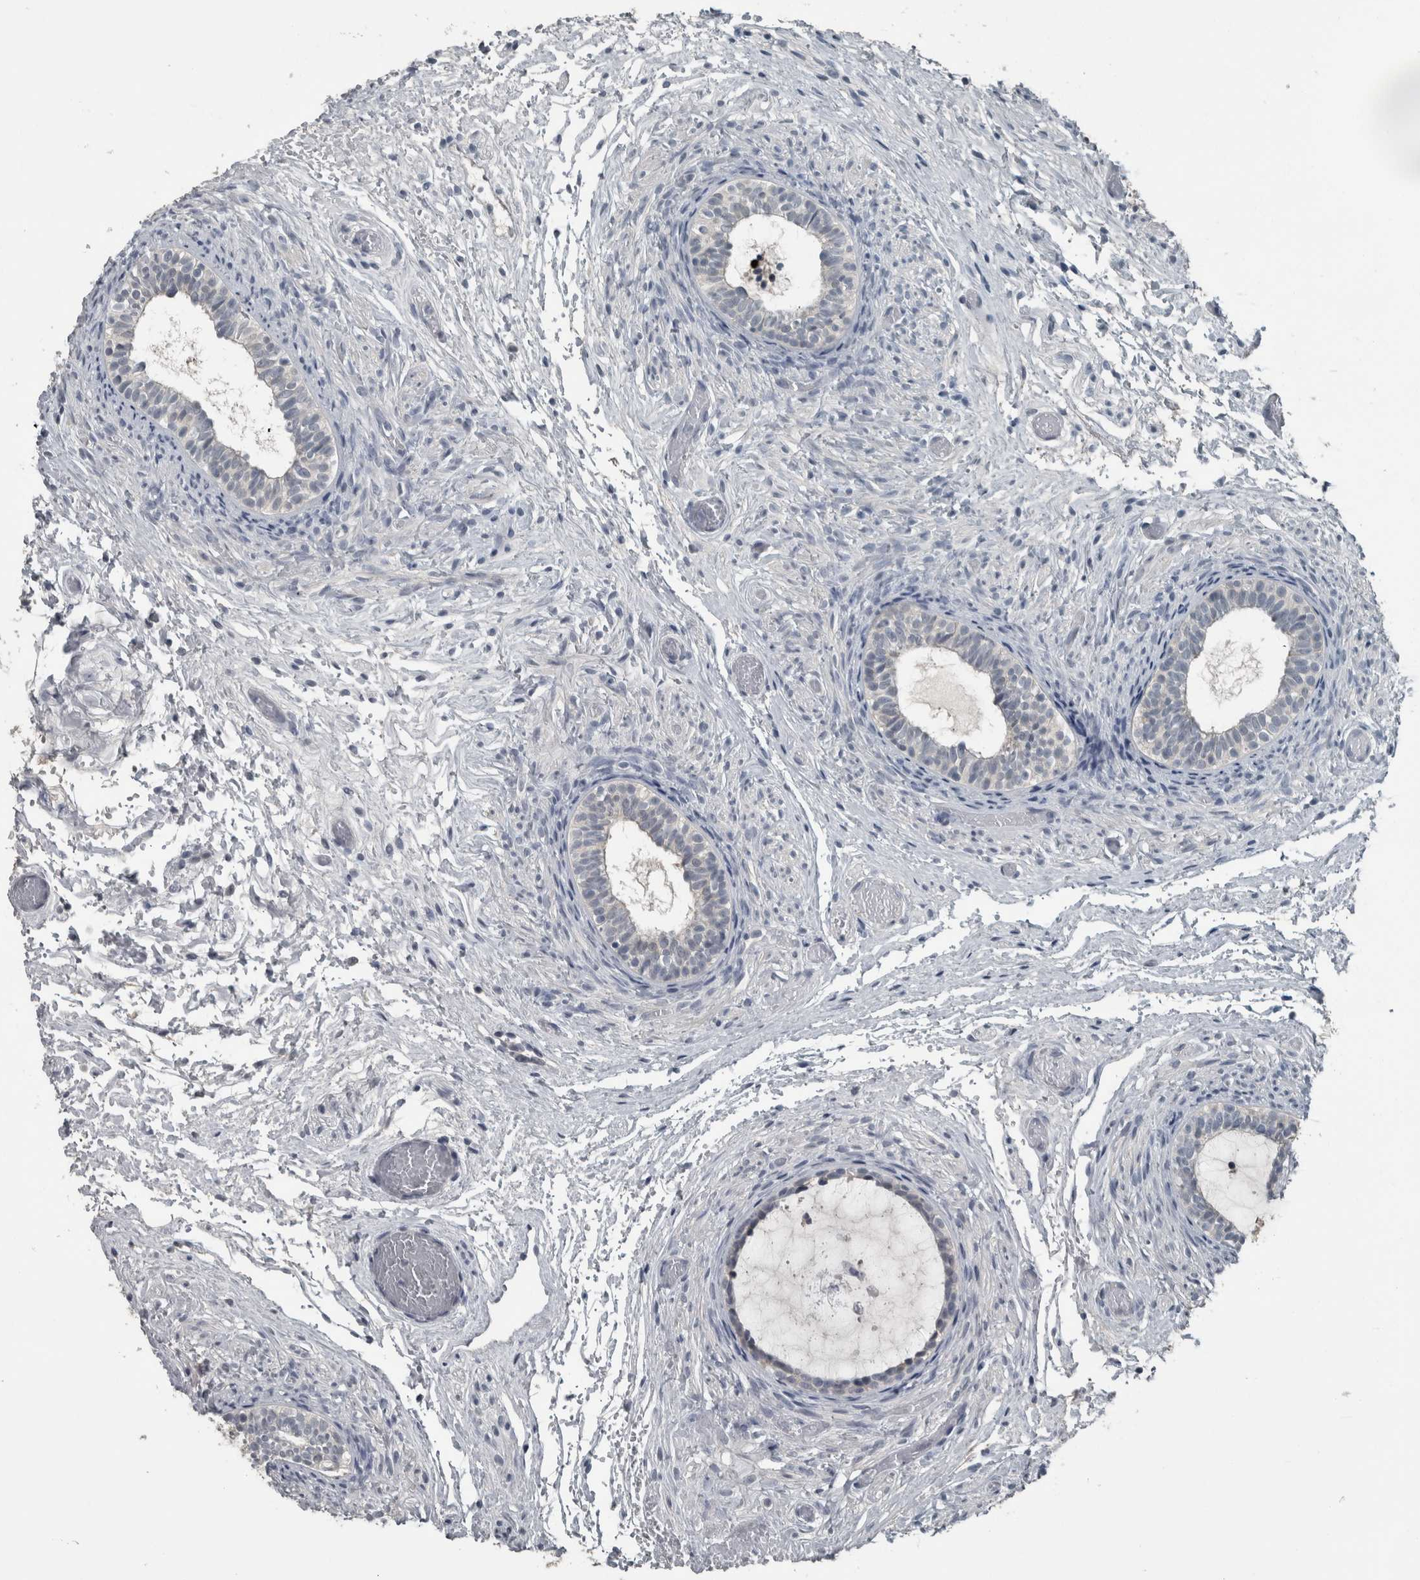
{"staining": {"intensity": "weak", "quantity": "25%-75%", "location": "cytoplasmic/membranous"}, "tissue": "epididymis", "cell_type": "Glandular cells", "image_type": "normal", "snomed": [{"axis": "morphology", "description": "Normal tissue, NOS"}, {"axis": "topography", "description": "Epididymis"}], "caption": "A brown stain labels weak cytoplasmic/membranous positivity of a protein in glandular cells of unremarkable epididymis.", "gene": "KRT20", "patient": {"sex": "male", "age": 5}}